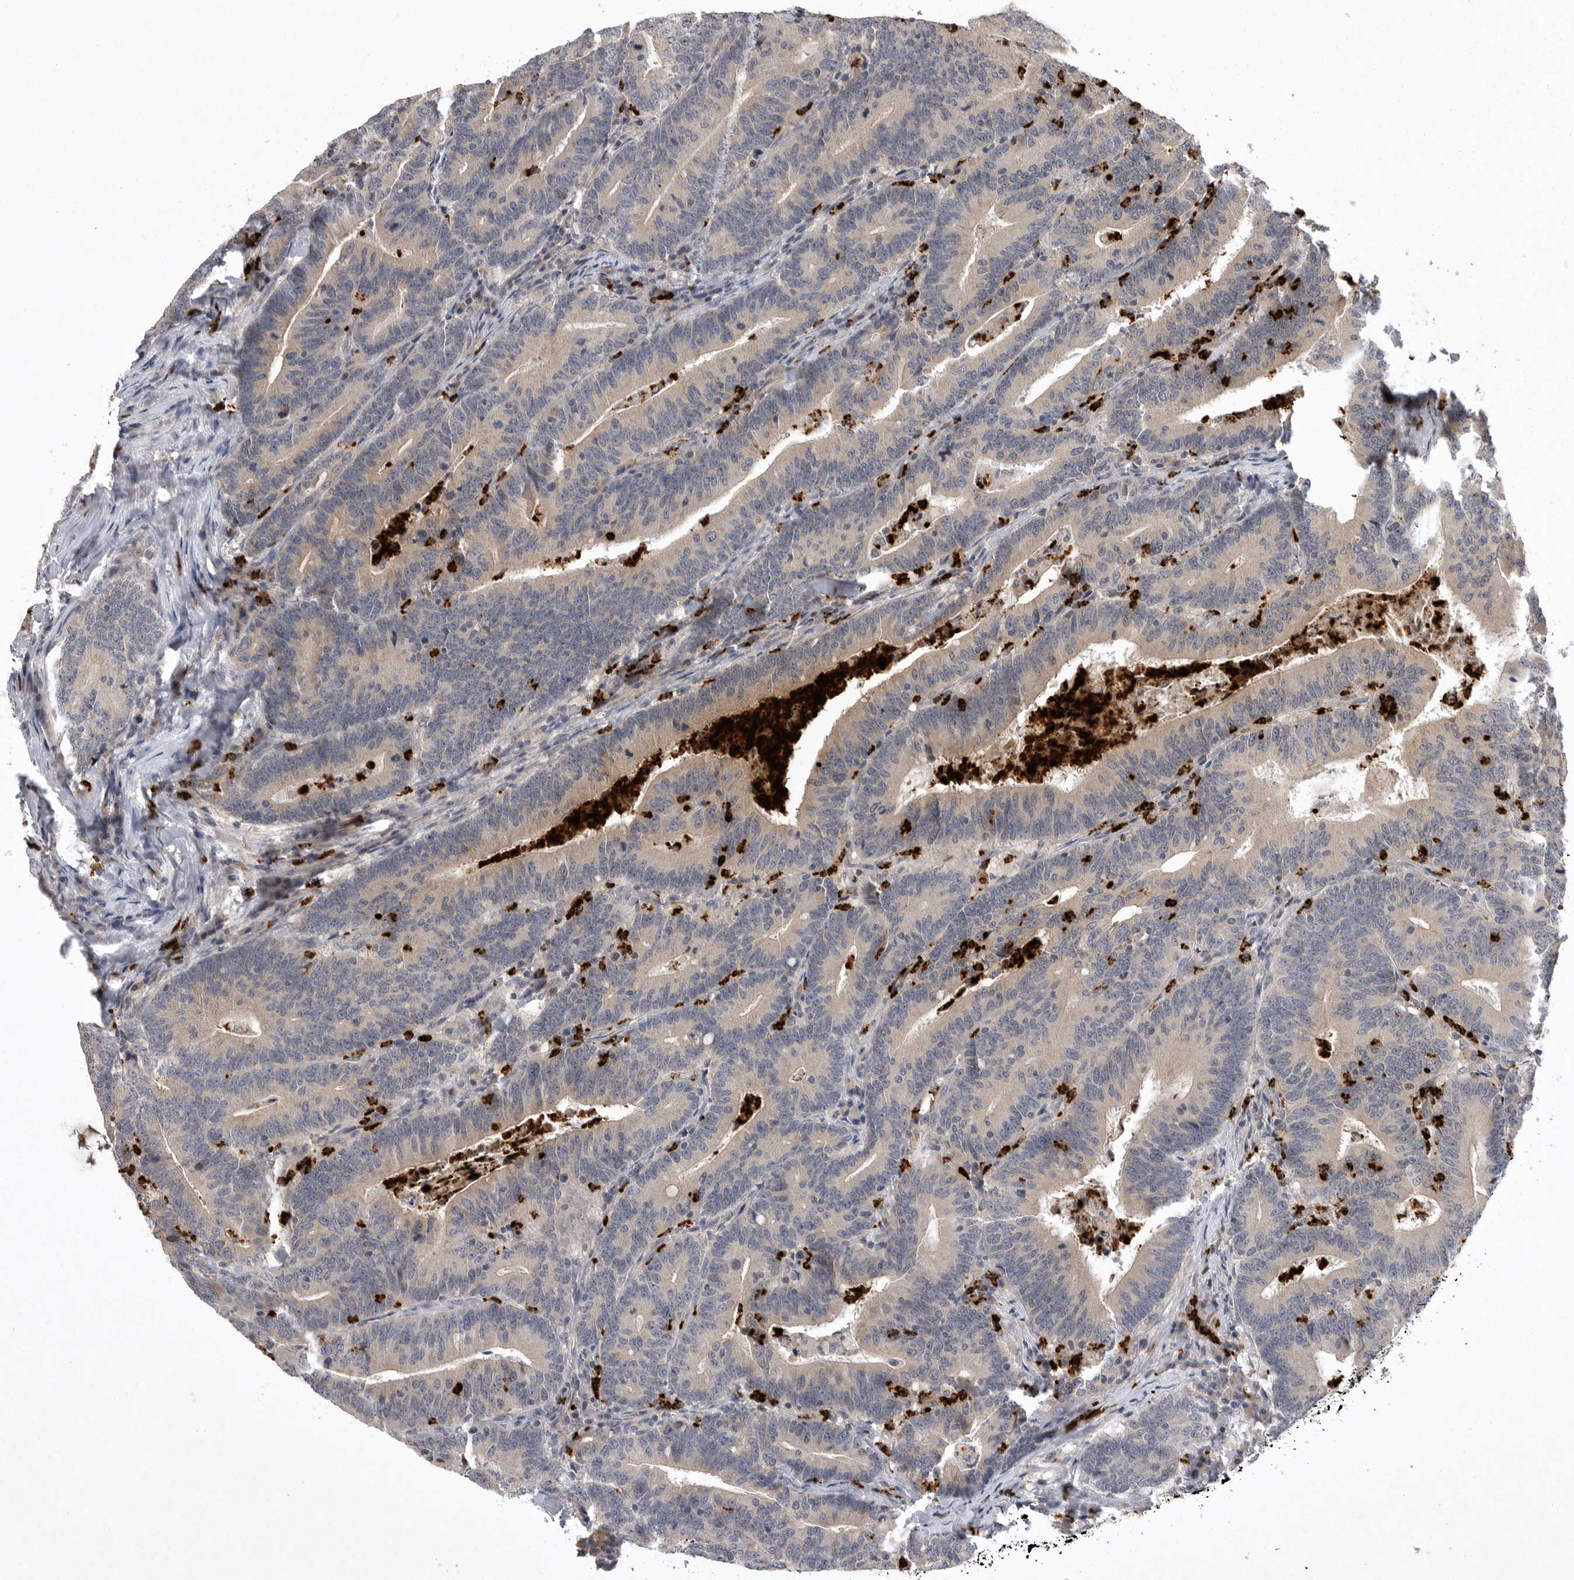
{"staining": {"intensity": "weak", "quantity": "<25%", "location": "cytoplasmic/membranous"}, "tissue": "colorectal cancer", "cell_type": "Tumor cells", "image_type": "cancer", "snomed": [{"axis": "morphology", "description": "Adenocarcinoma, NOS"}, {"axis": "topography", "description": "Colon"}], "caption": "Immunohistochemistry micrograph of neoplastic tissue: adenocarcinoma (colorectal) stained with DAB demonstrates no significant protein expression in tumor cells.", "gene": "UBE3D", "patient": {"sex": "female", "age": 66}}